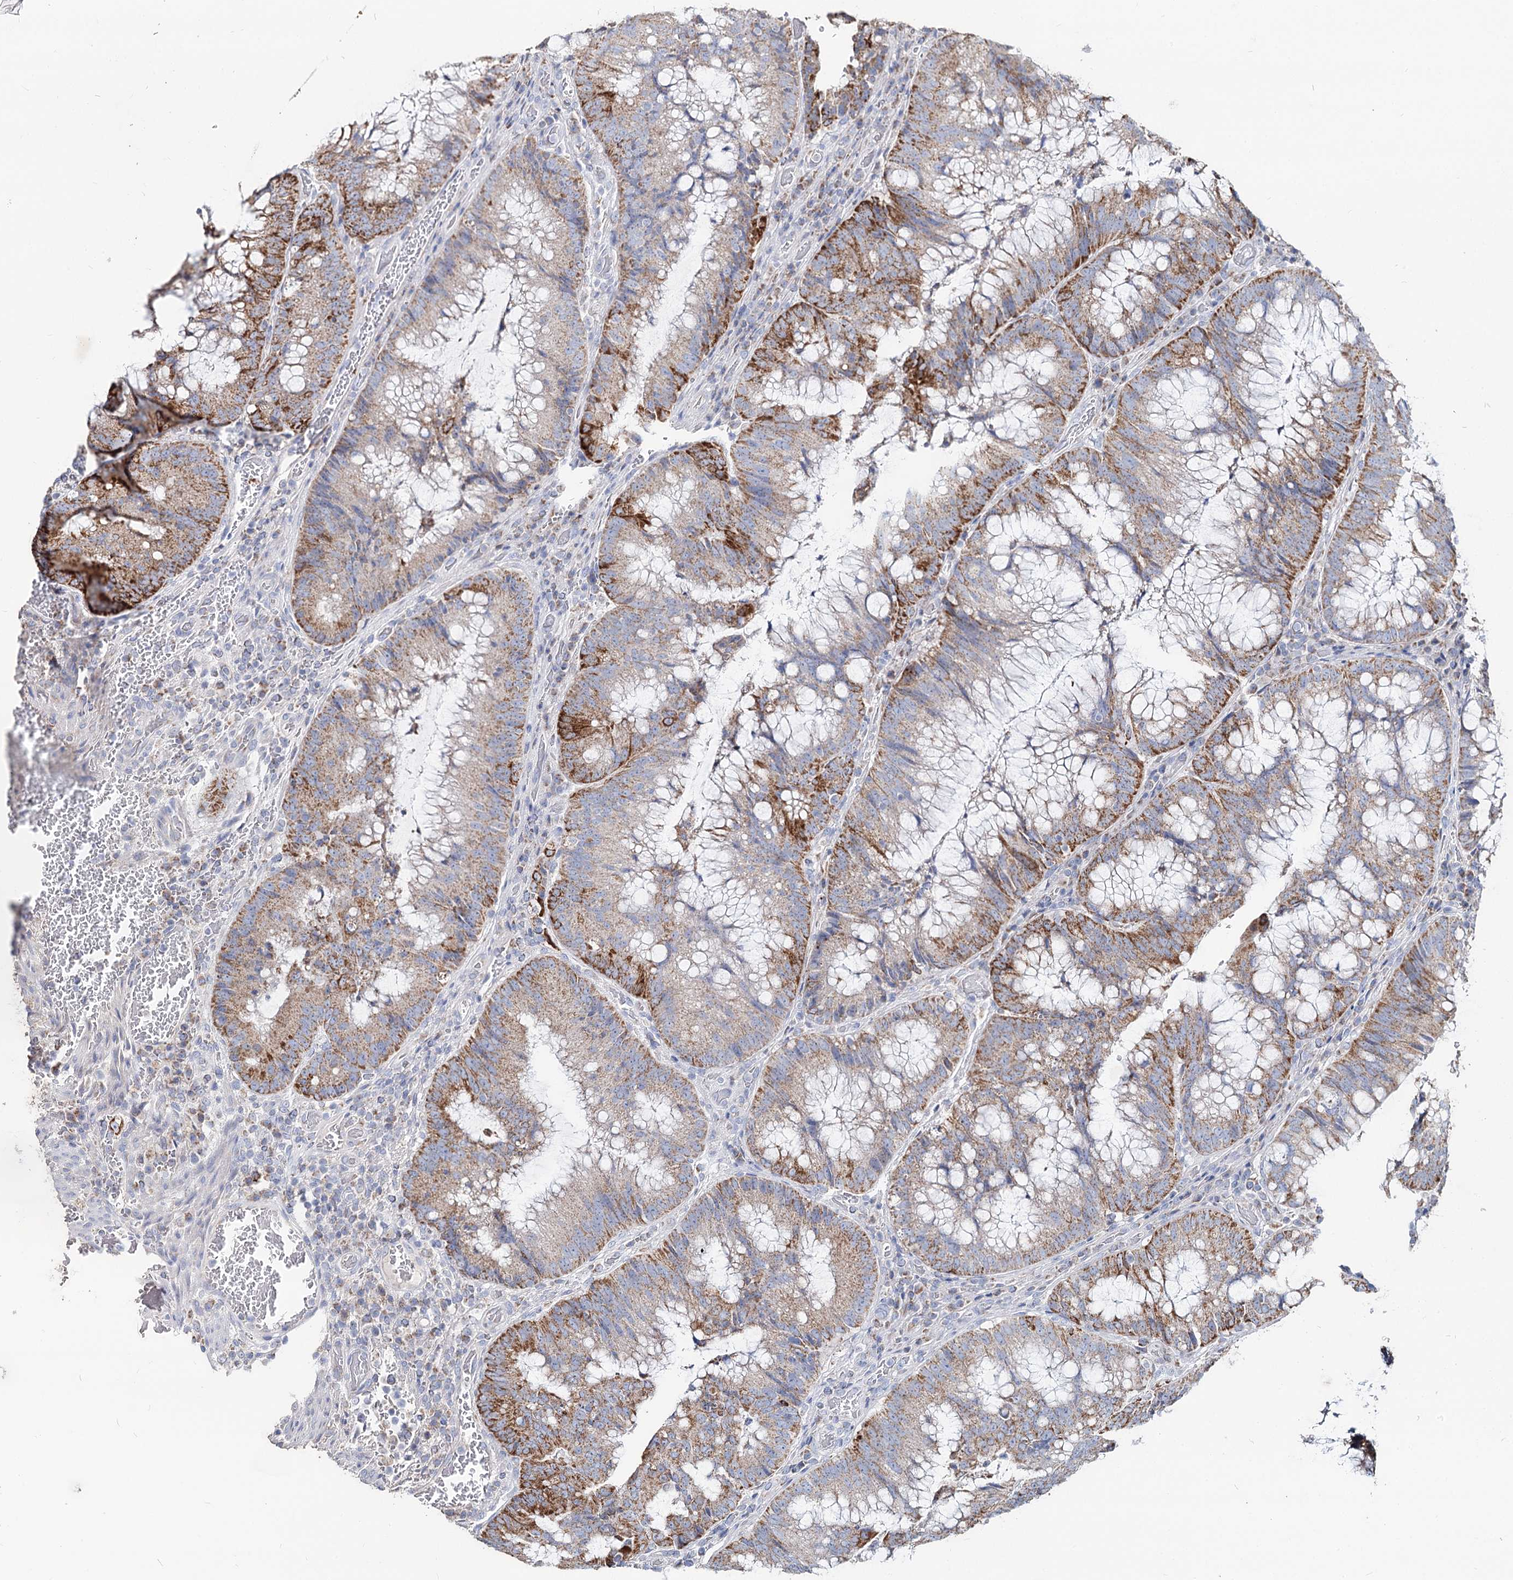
{"staining": {"intensity": "strong", "quantity": "25%-75%", "location": "cytoplasmic/membranous"}, "tissue": "colorectal cancer", "cell_type": "Tumor cells", "image_type": "cancer", "snomed": [{"axis": "morphology", "description": "Adenocarcinoma, NOS"}, {"axis": "topography", "description": "Rectum"}], "caption": "Immunohistochemistry staining of adenocarcinoma (colorectal), which shows high levels of strong cytoplasmic/membranous staining in approximately 25%-75% of tumor cells indicating strong cytoplasmic/membranous protein staining. The staining was performed using DAB (brown) for protein detection and nuclei were counterstained in hematoxylin (blue).", "gene": "MCCC2", "patient": {"sex": "male", "age": 69}}